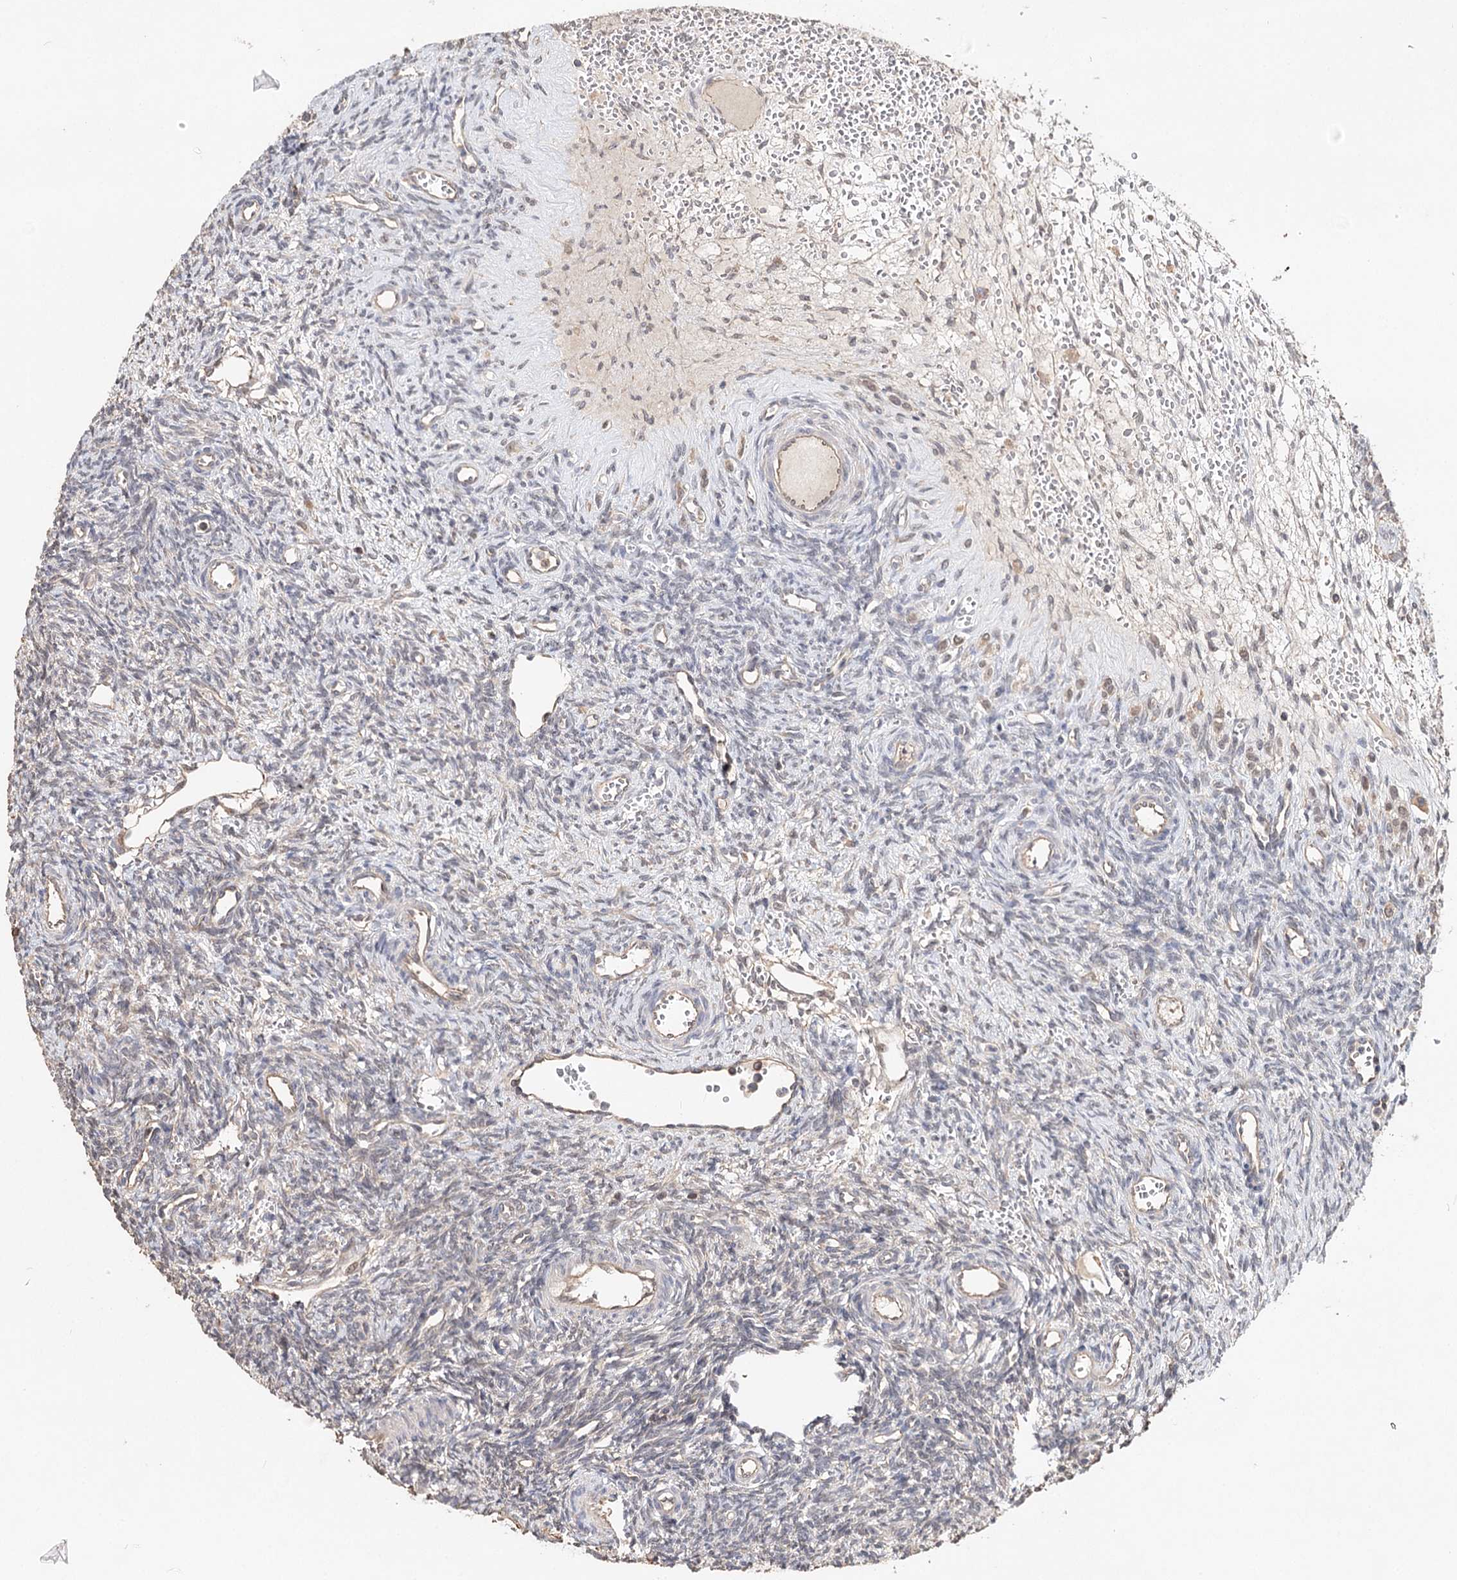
{"staining": {"intensity": "negative", "quantity": "none", "location": "none"}, "tissue": "ovary", "cell_type": "Ovarian stroma cells", "image_type": "normal", "snomed": [{"axis": "morphology", "description": "Normal tissue, NOS"}, {"axis": "topography", "description": "Ovary"}], "caption": "Image shows no significant protein expression in ovarian stroma cells of unremarkable ovary. (Stains: DAB (3,3'-diaminobenzidine) immunohistochemistry with hematoxylin counter stain, Microscopy: brightfield microscopy at high magnification).", "gene": "NOPCHAP1", "patient": {"sex": "female", "age": 39}}